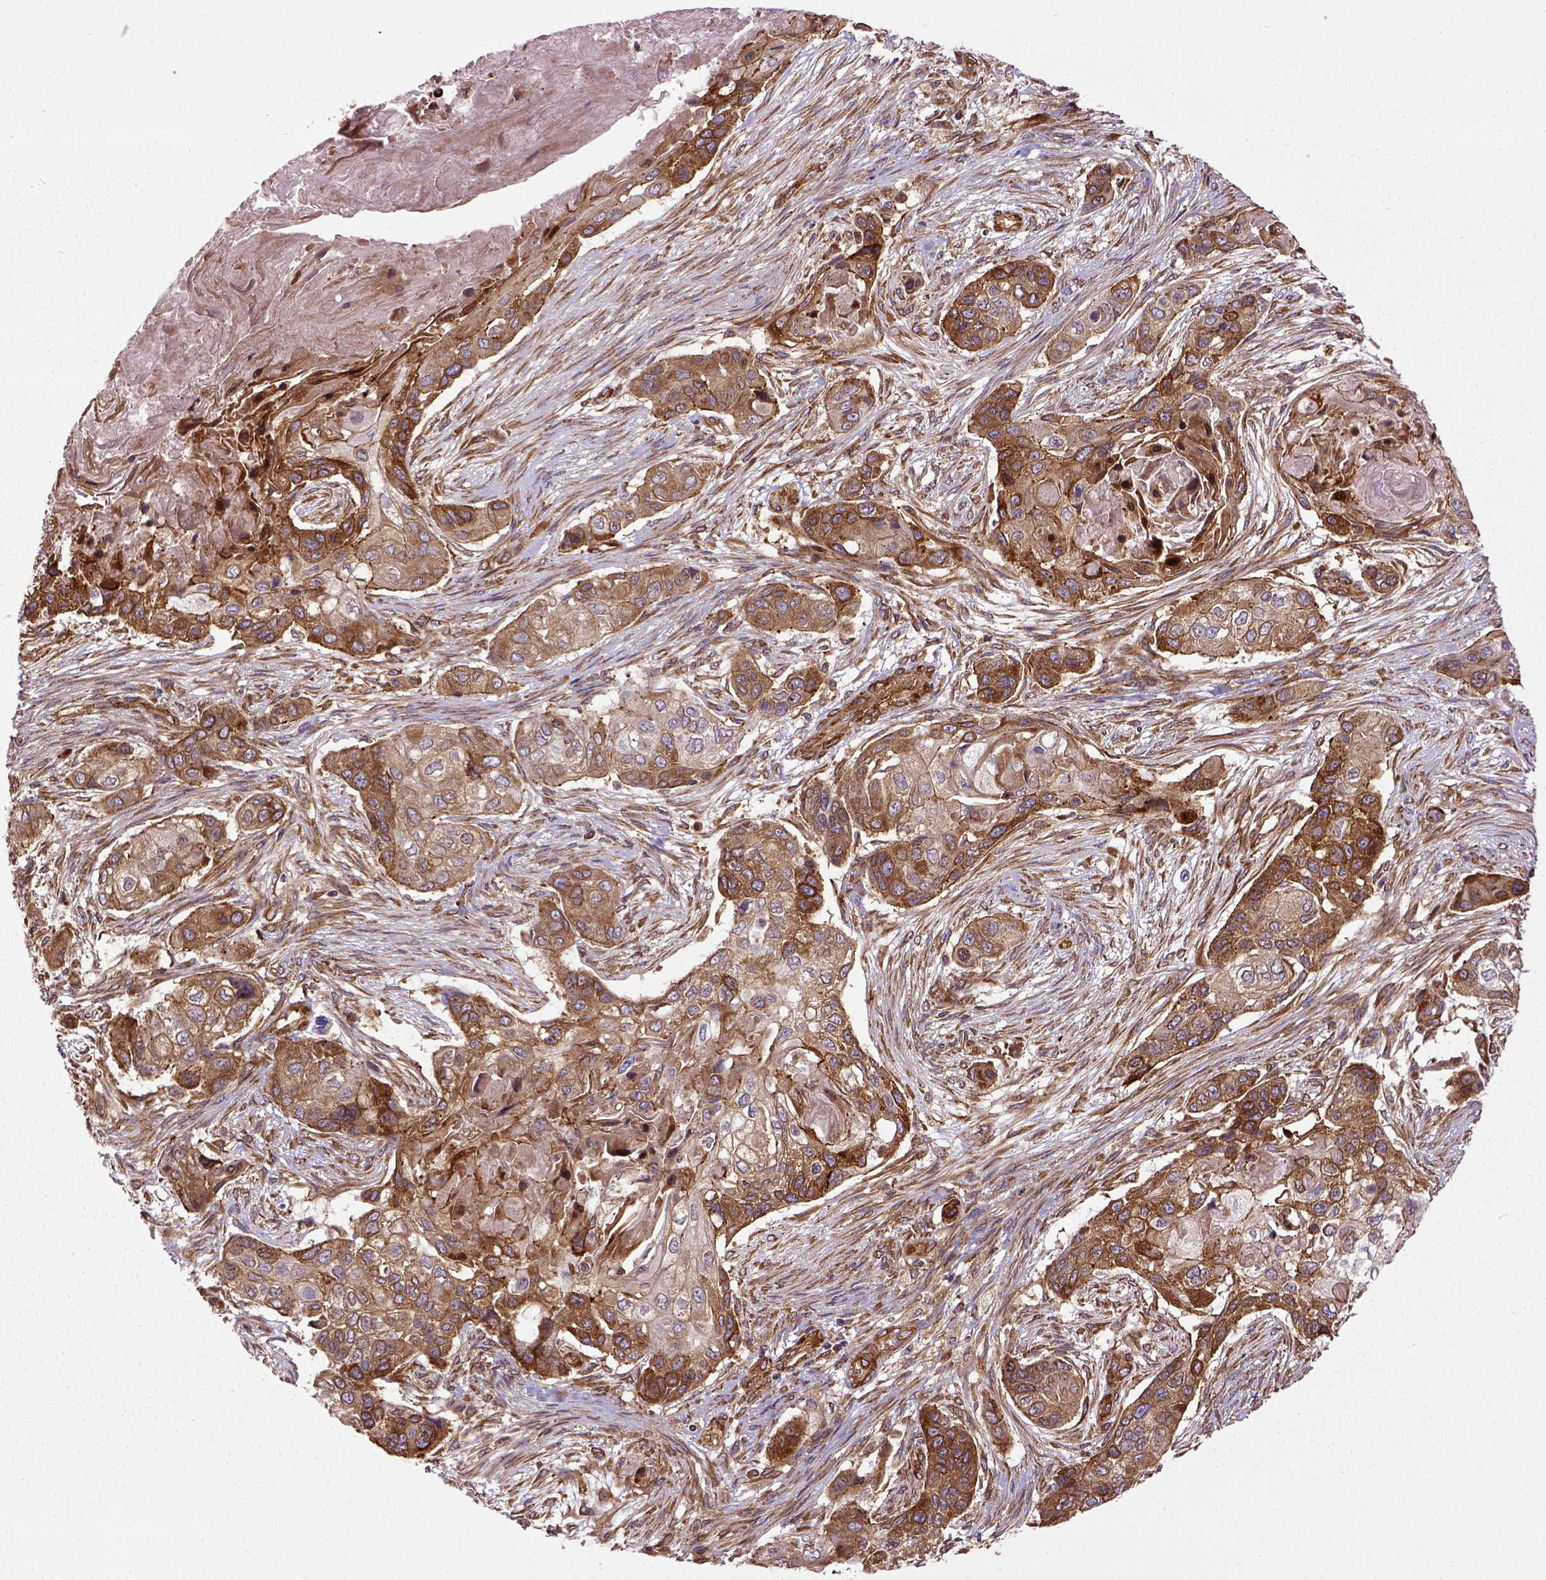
{"staining": {"intensity": "moderate", "quantity": ">75%", "location": "cytoplasmic/membranous"}, "tissue": "lung cancer", "cell_type": "Tumor cells", "image_type": "cancer", "snomed": [{"axis": "morphology", "description": "Squamous cell carcinoma, NOS"}, {"axis": "topography", "description": "Lung"}], "caption": "Immunohistochemistry (IHC) image of neoplastic tissue: human lung cancer stained using immunohistochemistry shows medium levels of moderate protein expression localized specifically in the cytoplasmic/membranous of tumor cells, appearing as a cytoplasmic/membranous brown color.", "gene": "CAPRIN1", "patient": {"sex": "male", "age": 69}}